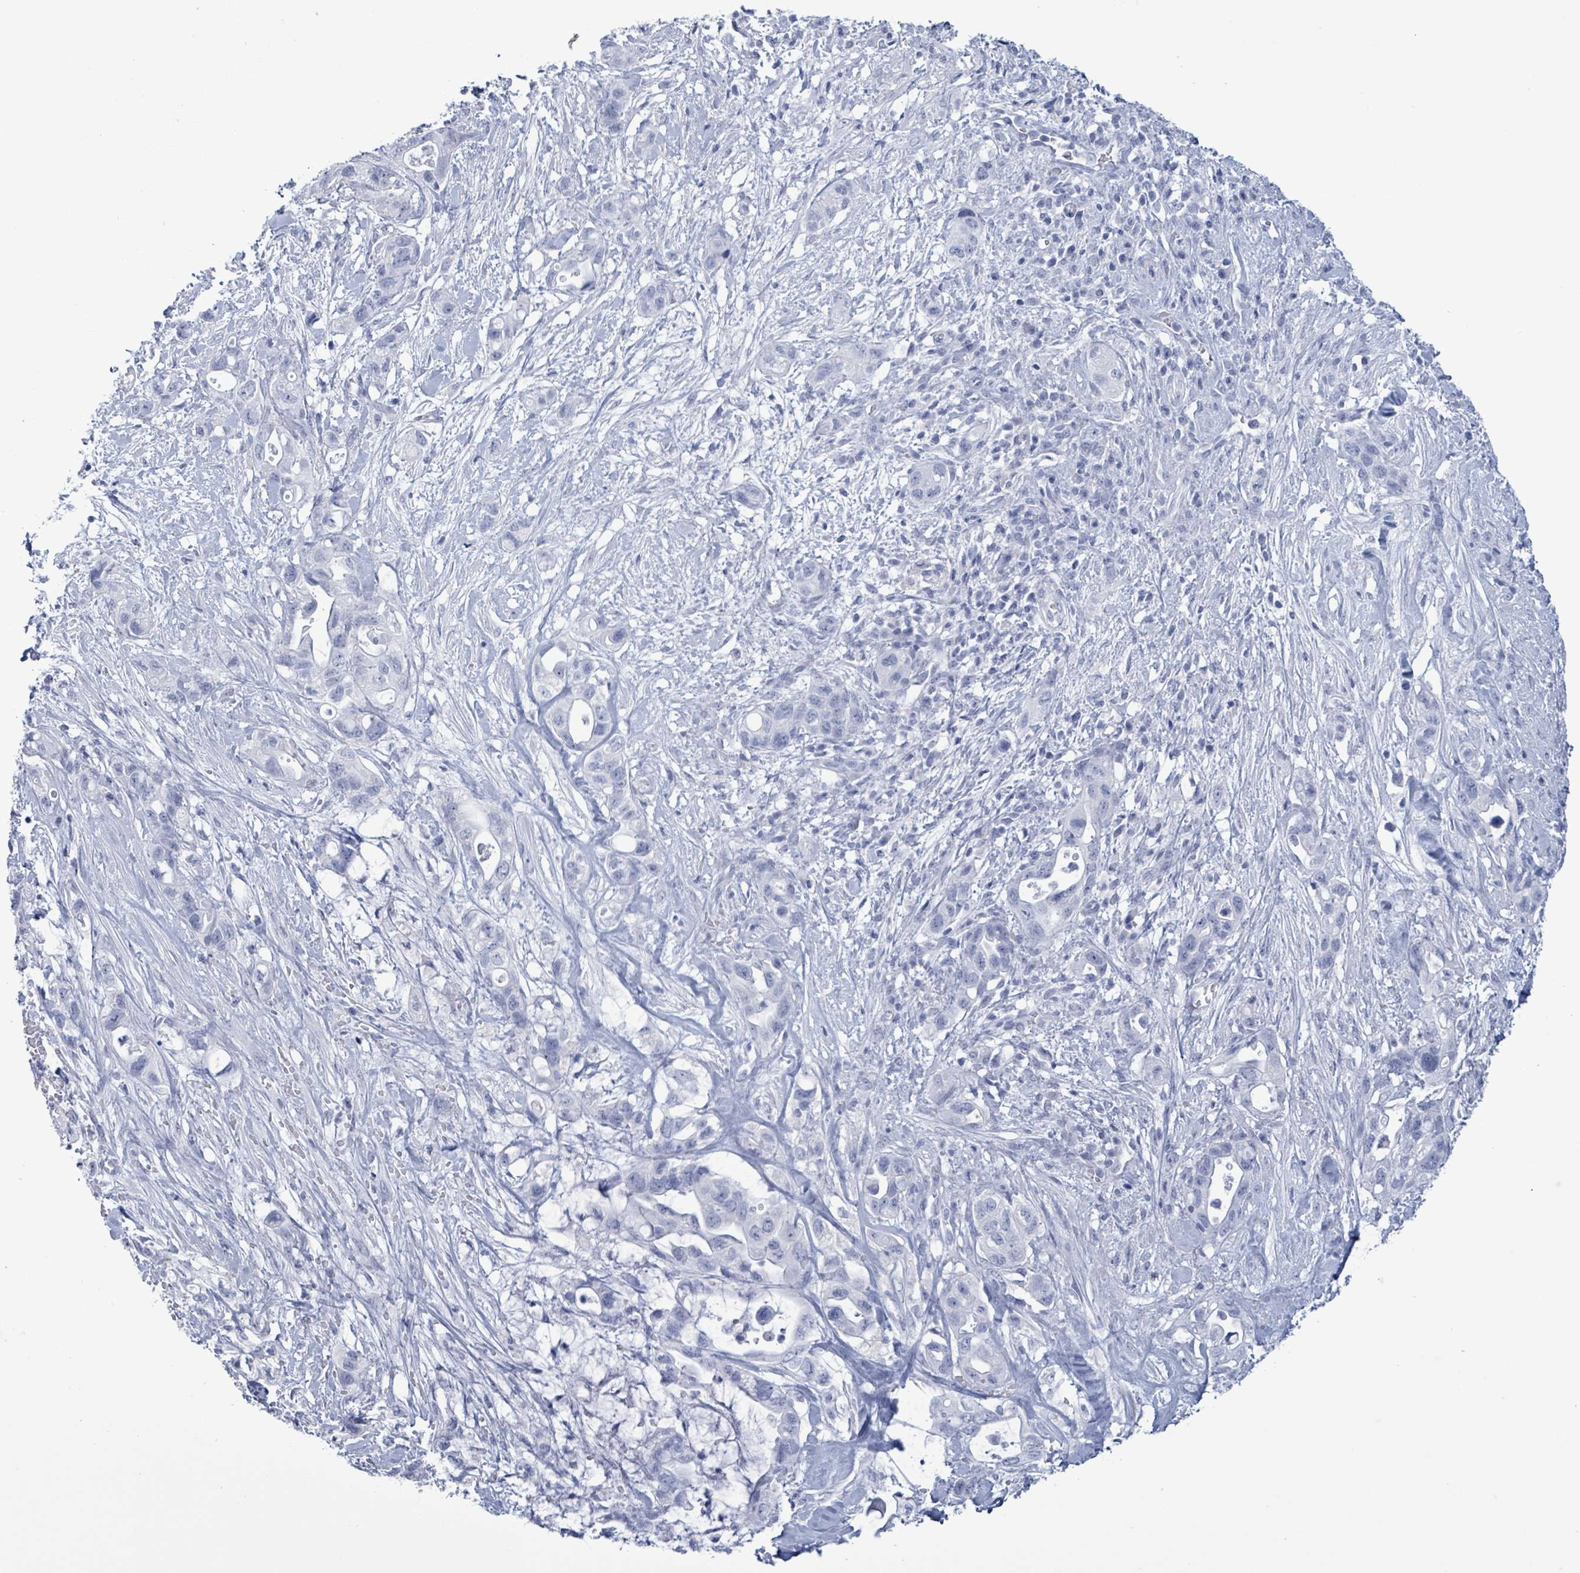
{"staining": {"intensity": "negative", "quantity": "none", "location": "none"}, "tissue": "pancreatic cancer", "cell_type": "Tumor cells", "image_type": "cancer", "snomed": [{"axis": "morphology", "description": "Adenocarcinoma, NOS"}, {"axis": "topography", "description": "Pancreas"}], "caption": "There is no significant expression in tumor cells of pancreatic adenocarcinoma.", "gene": "NKX2-1", "patient": {"sex": "female", "age": 72}}